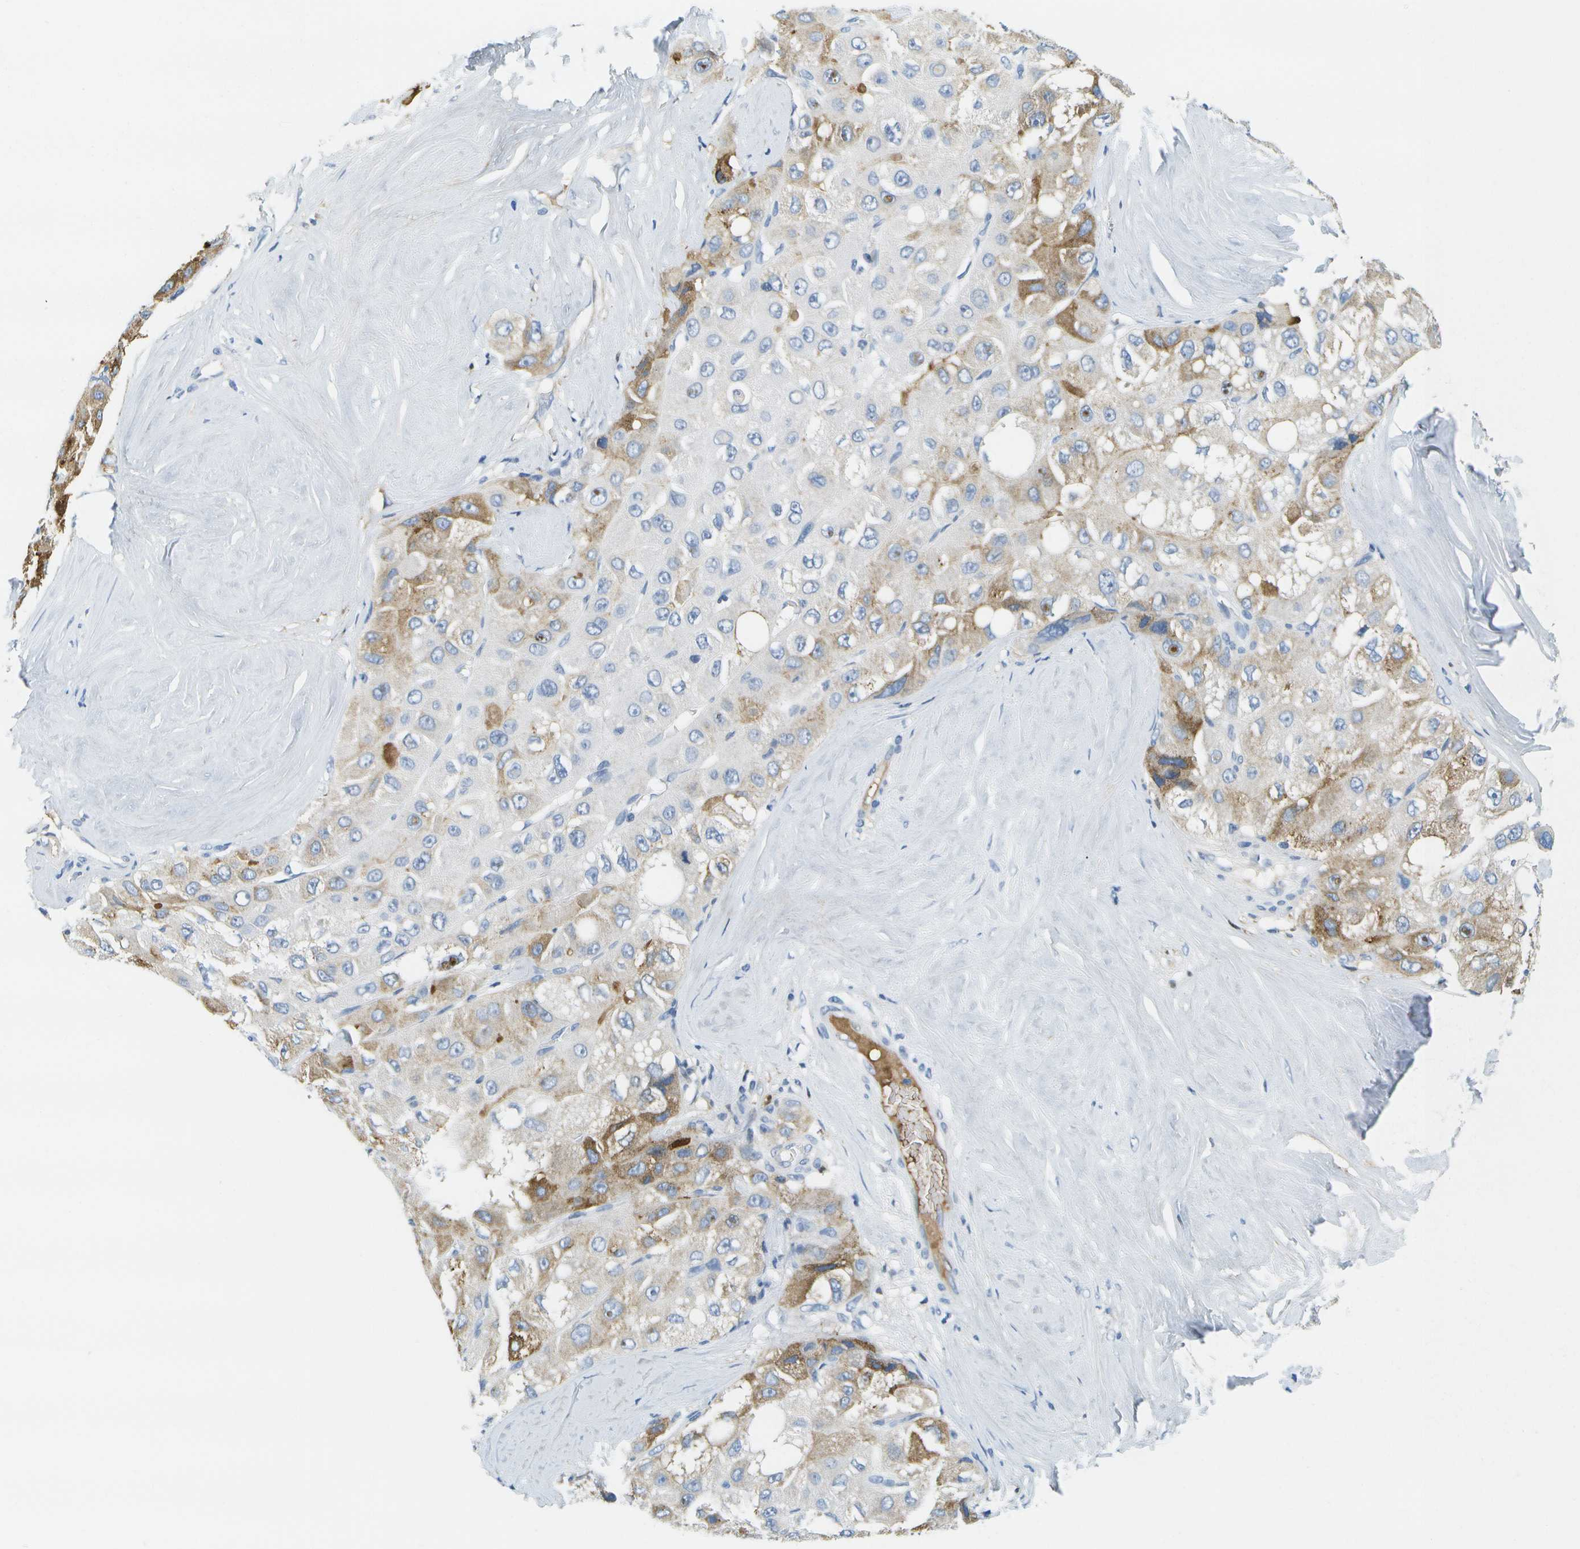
{"staining": {"intensity": "moderate", "quantity": "25%-75%", "location": "cytoplasmic/membranous"}, "tissue": "liver cancer", "cell_type": "Tumor cells", "image_type": "cancer", "snomed": [{"axis": "morphology", "description": "Carcinoma, Hepatocellular, NOS"}, {"axis": "topography", "description": "Liver"}], "caption": "This is a histology image of immunohistochemistry staining of hepatocellular carcinoma (liver), which shows moderate expression in the cytoplasmic/membranous of tumor cells.", "gene": "SERPINA1", "patient": {"sex": "male", "age": 80}}